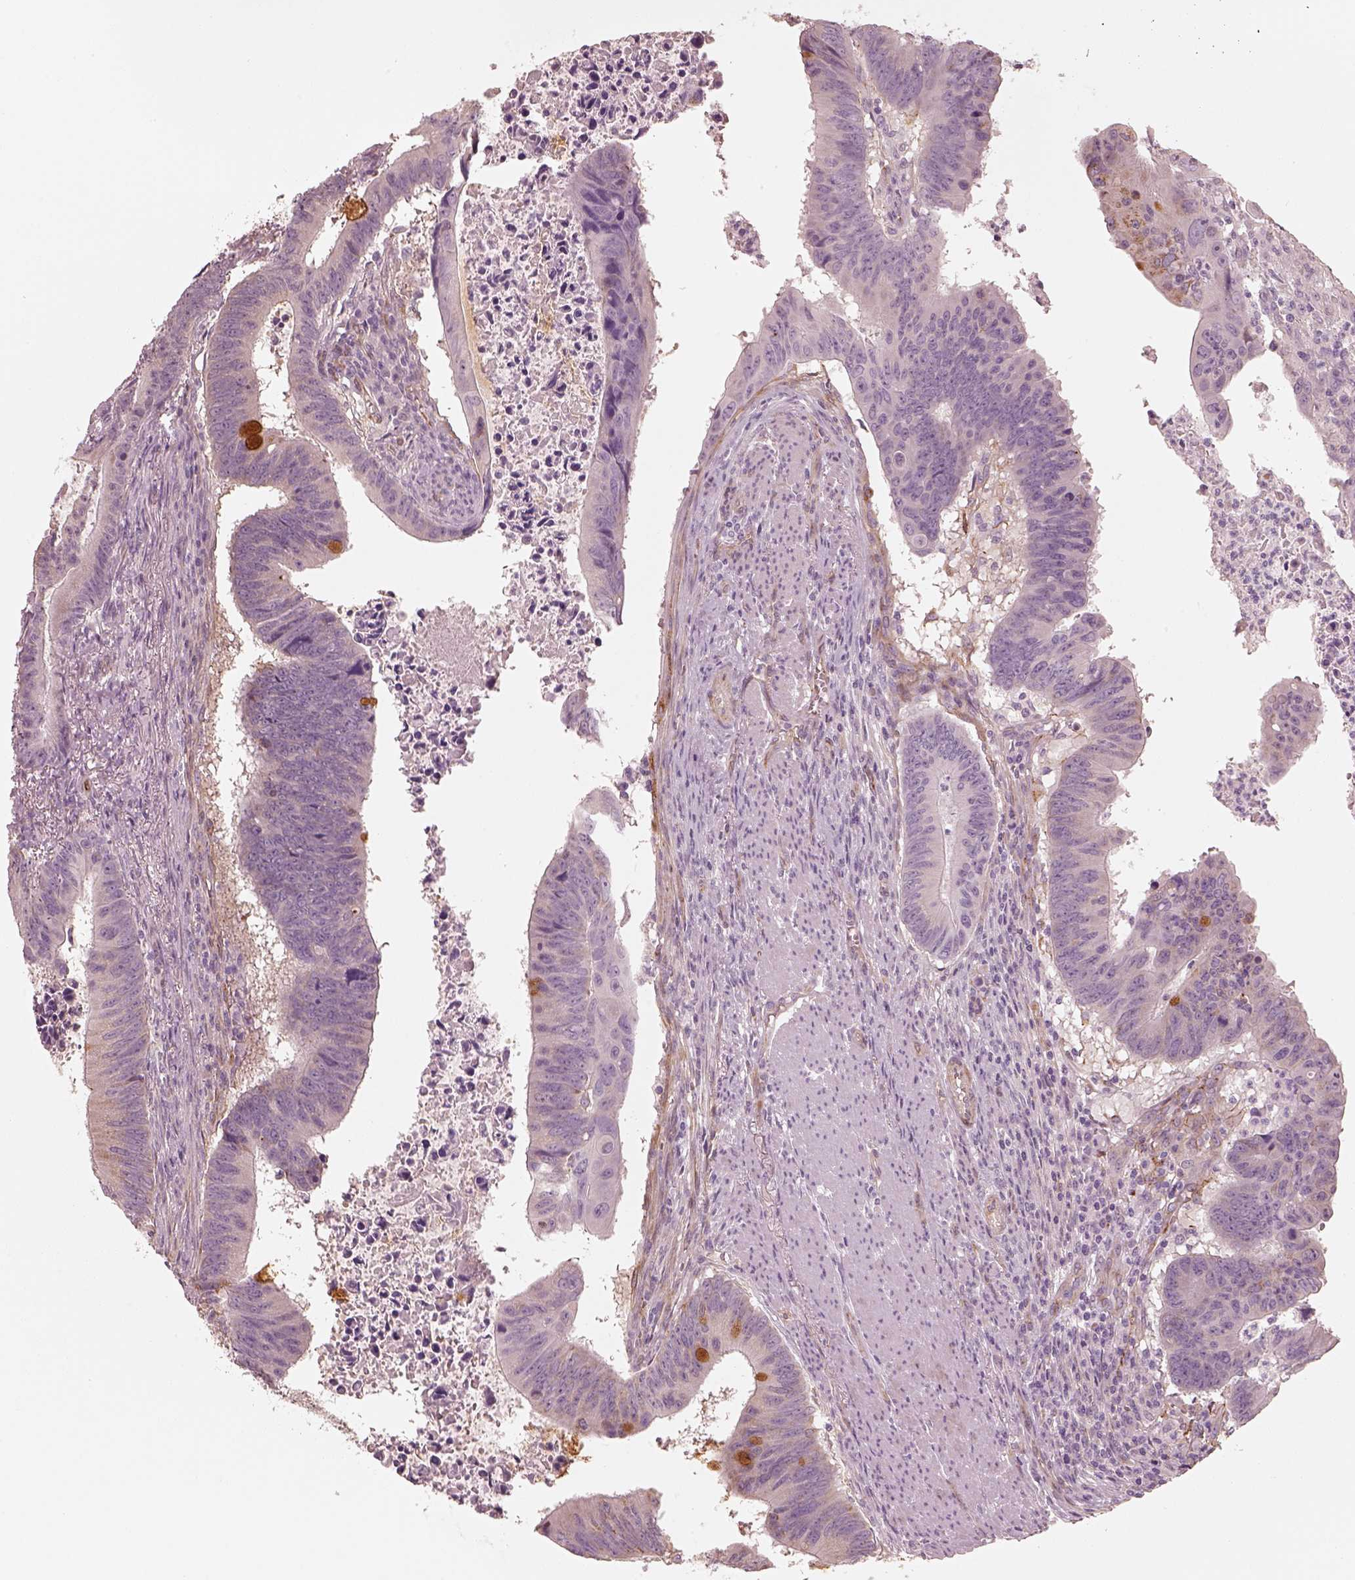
{"staining": {"intensity": "negative", "quantity": "none", "location": "none"}, "tissue": "colorectal cancer", "cell_type": "Tumor cells", "image_type": "cancer", "snomed": [{"axis": "morphology", "description": "Adenocarcinoma, NOS"}, {"axis": "topography", "description": "Colon"}], "caption": "This photomicrograph is of colorectal cancer stained with IHC to label a protein in brown with the nuclei are counter-stained blue. There is no staining in tumor cells. The staining was performed using DAB (3,3'-diaminobenzidine) to visualize the protein expression in brown, while the nuclei were stained in blue with hematoxylin (Magnification: 20x).", "gene": "CRYM", "patient": {"sex": "female", "age": 87}}